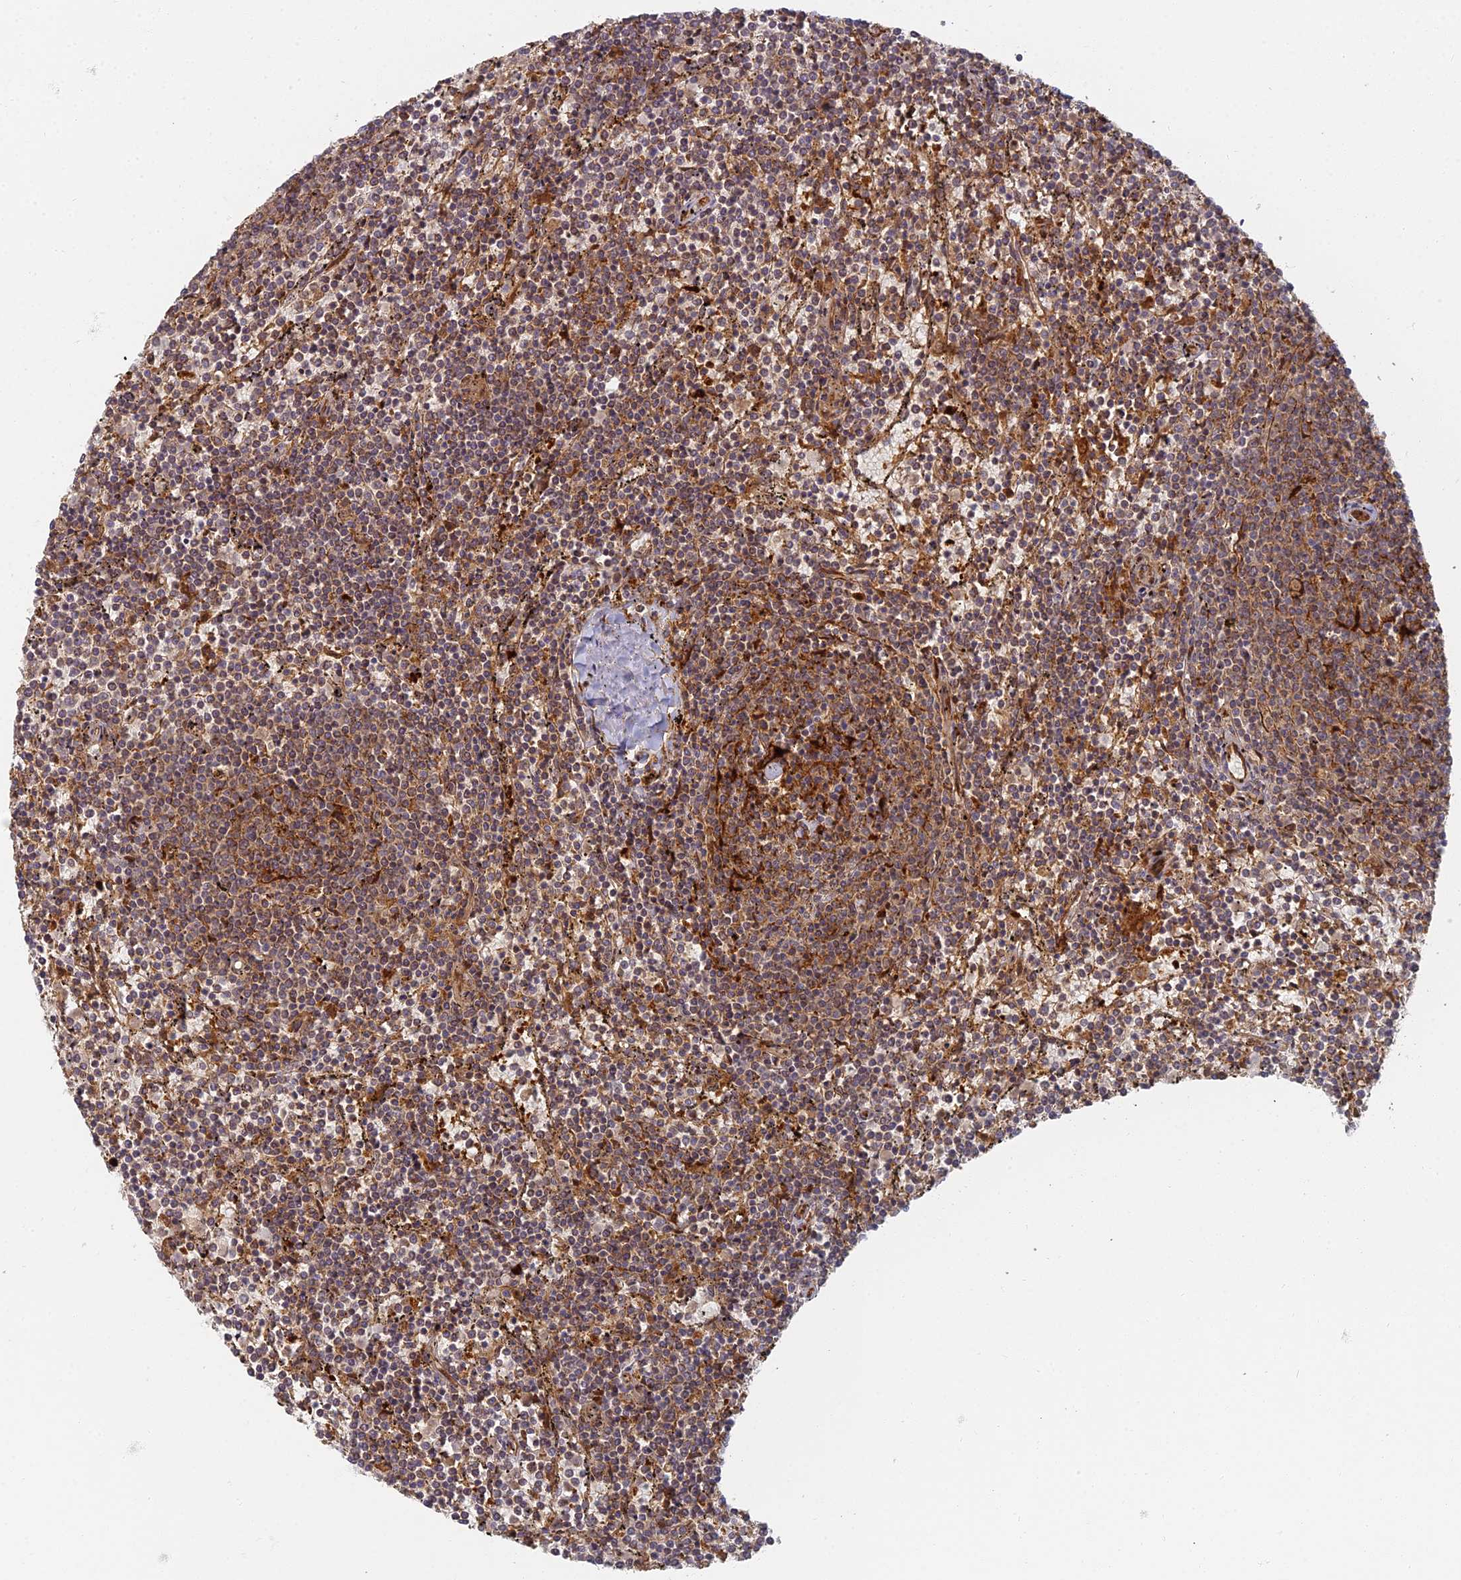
{"staining": {"intensity": "moderate", "quantity": ">75%", "location": "cytoplasmic/membranous"}, "tissue": "lymphoma", "cell_type": "Tumor cells", "image_type": "cancer", "snomed": [{"axis": "morphology", "description": "Malignant lymphoma, non-Hodgkin's type, Low grade"}, {"axis": "topography", "description": "Spleen"}], "caption": "Lymphoma stained for a protein (brown) displays moderate cytoplasmic/membranous positive staining in about >75% of tumor cells.", "gene": "INO80D", "patient": {"sex": "female", "age": 50}}